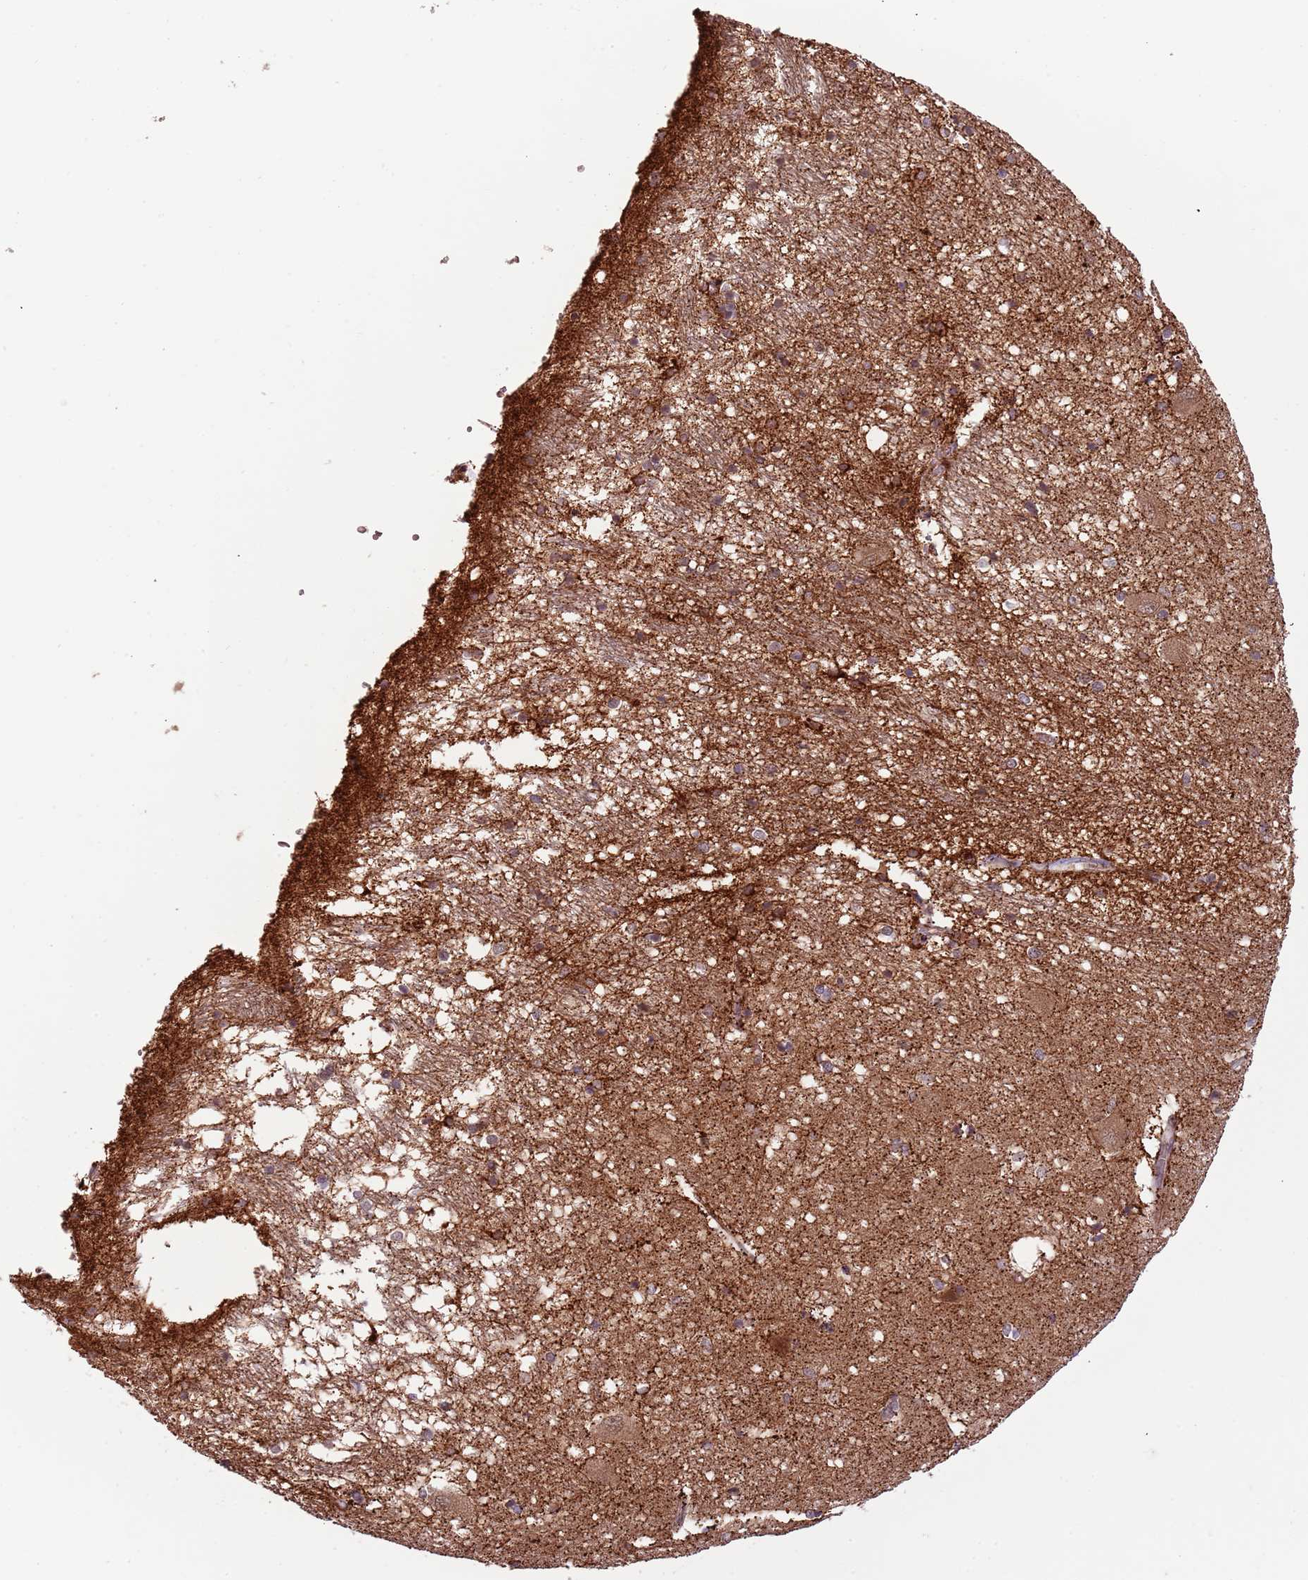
{"staining": {"intensity": "negative", "quantity": "none", "location": "none"}, "tissue": "caudate", "cell_type": "Glial cells", "image_type": "normal", "snomed": [{"axis": "morphology", "description": "Normal tissue, NOS"}, {"axis": "topography", "description": "Lateral ventricle wall"}], "caption": "This micrograph is of unremarkable caudate stained with immunohistochemistry (IHC) to label a protein in brown with the nuclei are counter-stained blue. There is no positivity in glial cells. (DAB (3,3'-diaminobenzidine) IHC, high magnification).", "gene": "ULK3", "patient": {"sex": "male", "age": 37}}